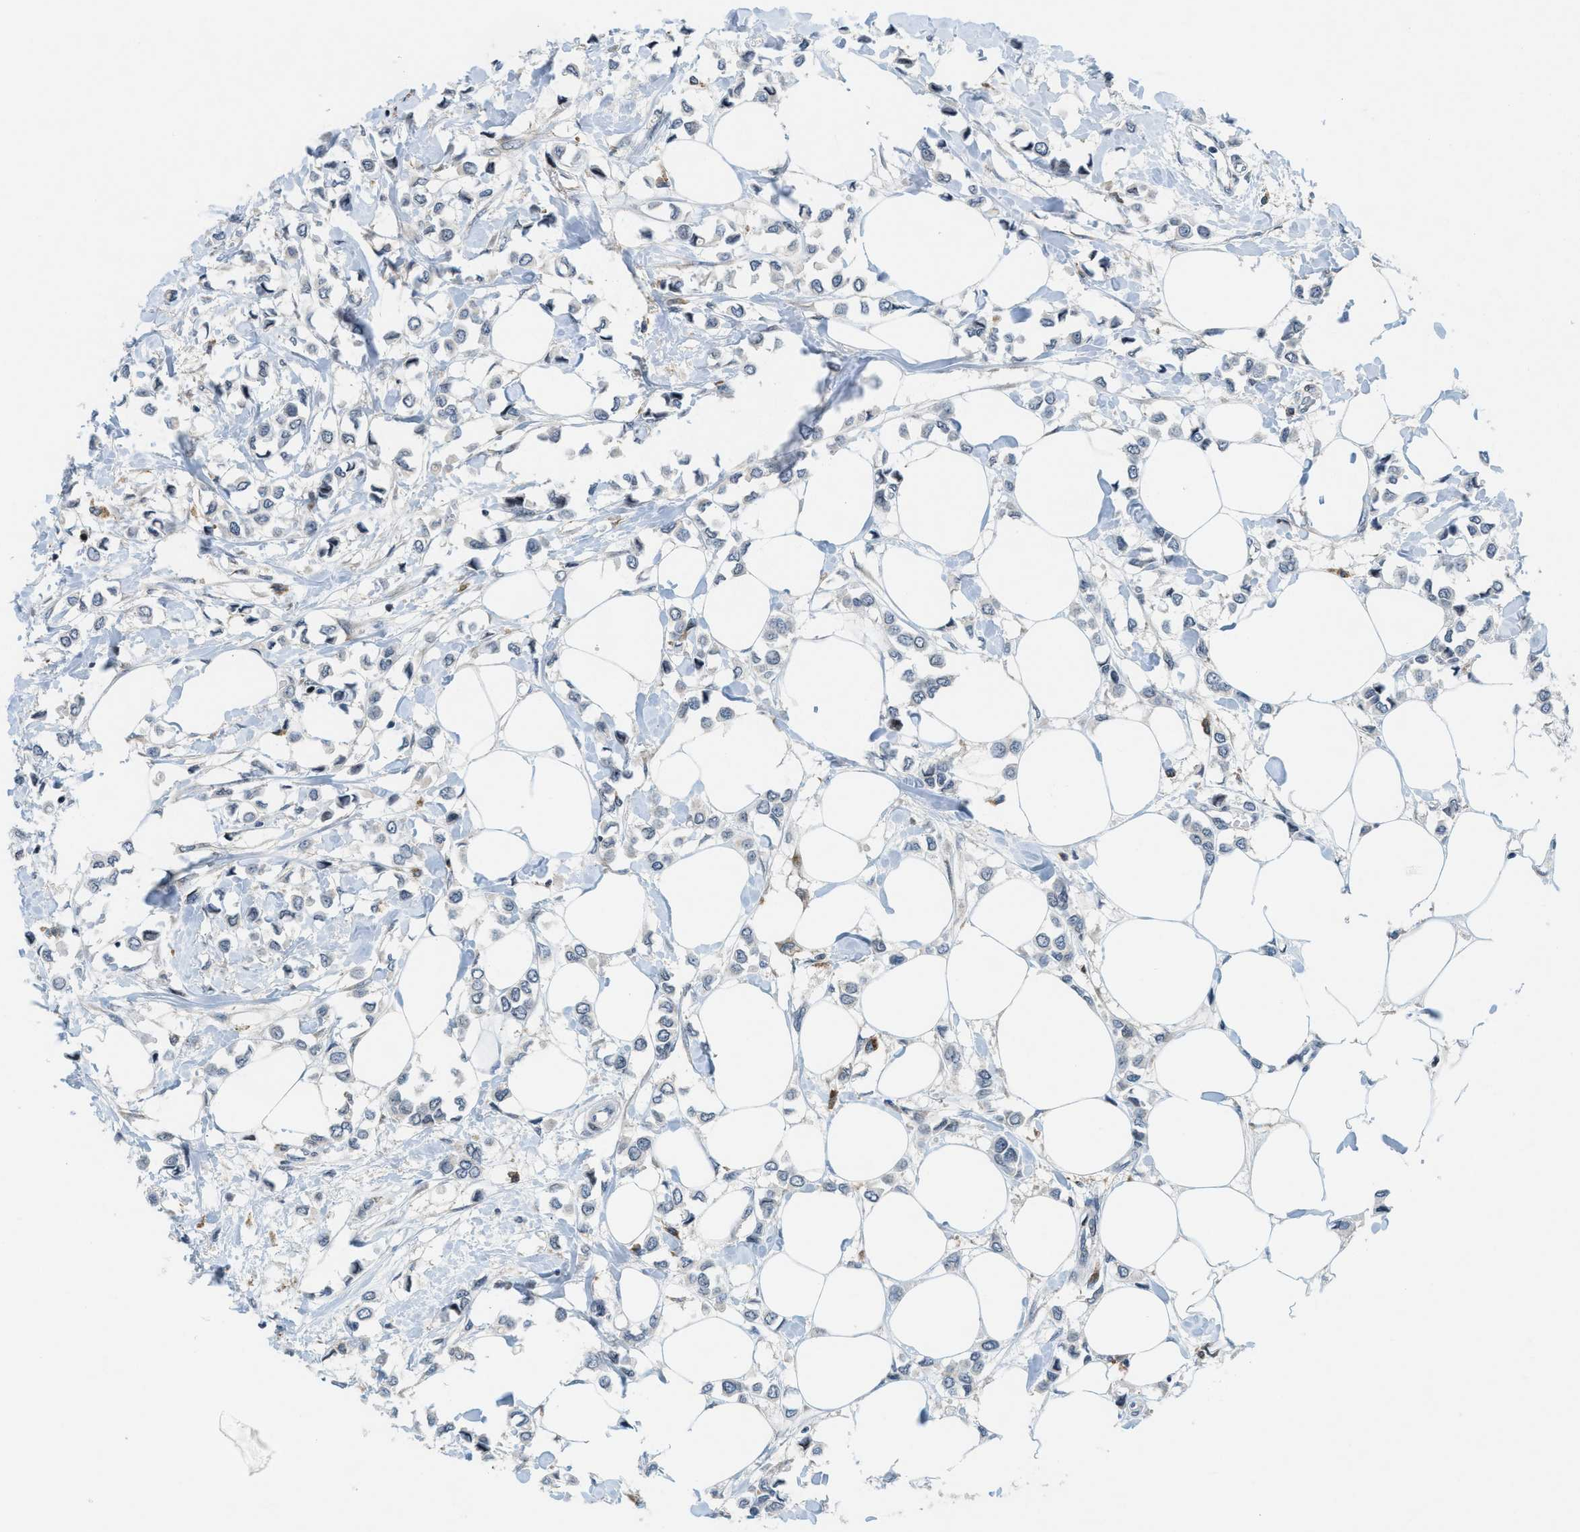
{"staining": {"intensity": "negative", "quantity": "none", "location": "none"}, "tissue": "breast cancer", "cell_type": "Tumor cells", "image_type": "cancer", "snomed": [{"axis": "morphology", "description": "Lobular carcinoma"}, {"axis": "topography", "description": "Breast"}], "caption": "Tumor cells show no significant staining in breast cancer (lobular carcinoma). (DAB (3,3'-diaminobenzidine) IHC visualized using brightfield microscopy, high magnification).", "gene": "ING1", "patient": {"sex": "female", "age": 51}}